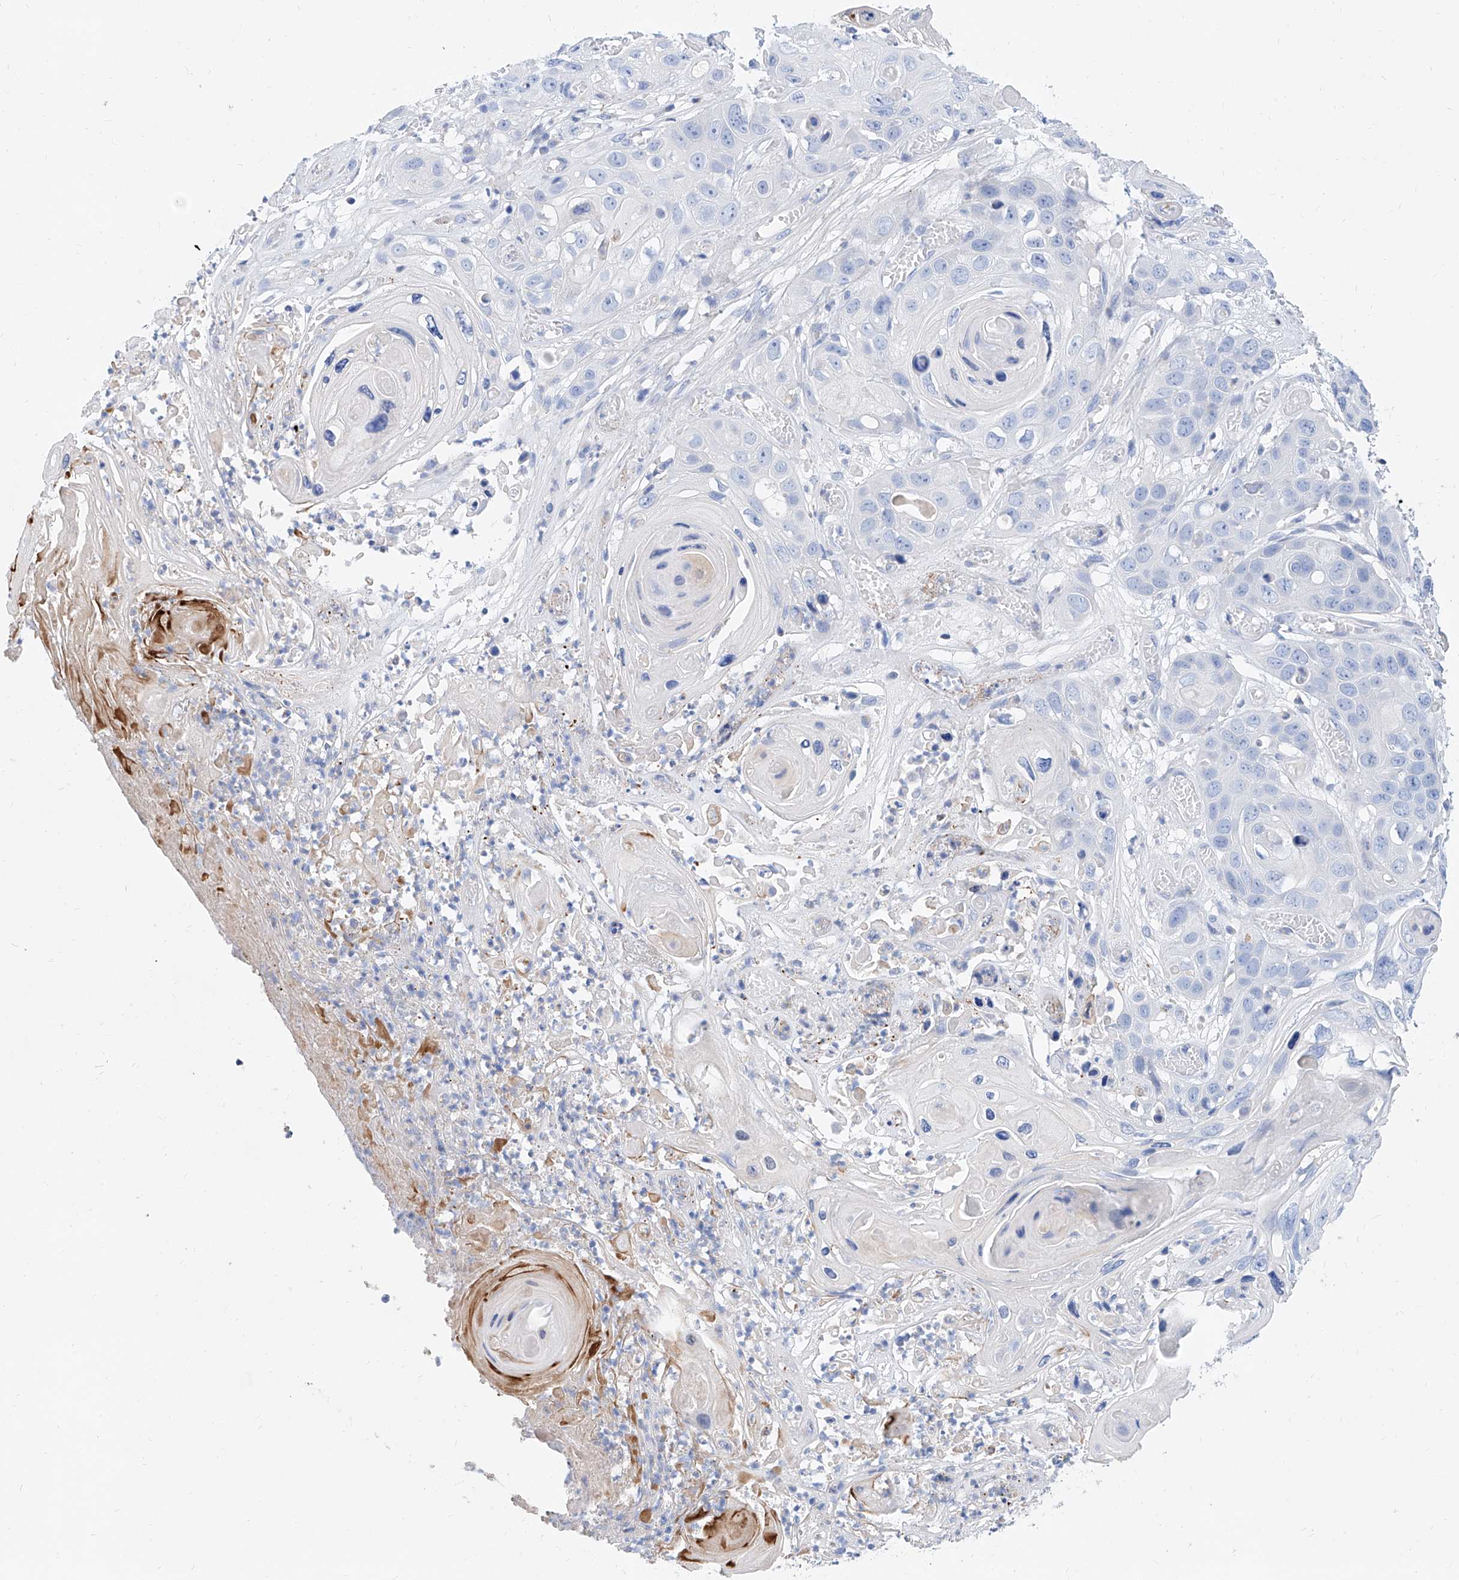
{"staining": {"intensity": "negative", "quantity": "none", "location": "none"}, "tissue": "skin cancer", "cell_type": "Tumor cells", "image_type": "cancer", "snomed": [{"axis": "morphology", "description": "Squamous cell carcinoma, NOS"}, {"axis": "topography", "description": "Skin"}], "caption": "Image shows no protein positivity in tumor cells of skin cancer tissue.", "gene": "SLC25A29", "patient": {"sex": "male", "age": 55}}